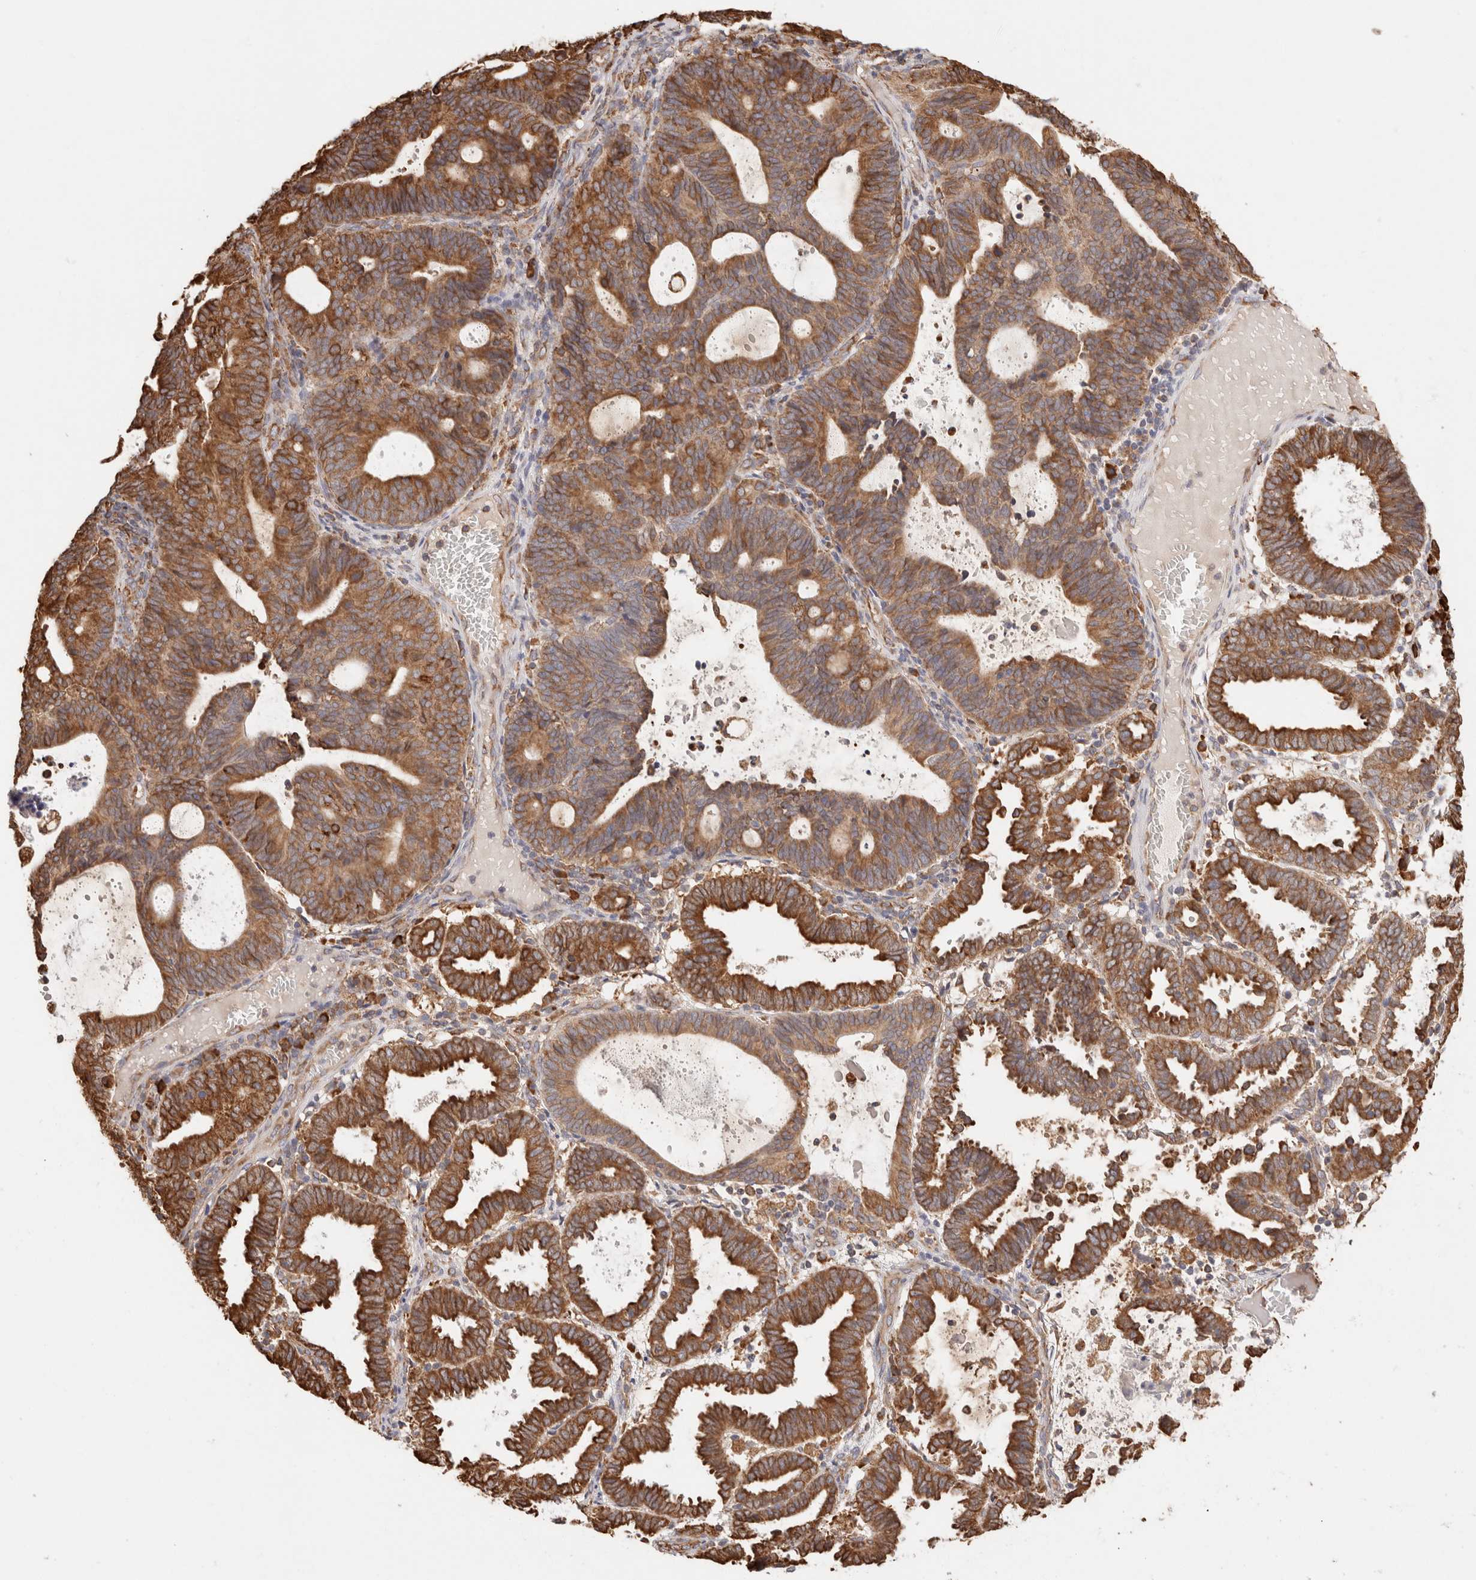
{"staining": {"intensity": "strong", "quantity": ">75%", "location": "cytoplasmic/membranous"}, "tissue": "endometrial cancer", "cell_type": "Tumor cells", "image_type": "cancer", "snomed": [{"axis": "morphology", "description": "Adenocarcinoma, NOS"}, {"axis": "topography", "description": "Uterus"}], "caption": "There is high levels of strong cytoplasmic/membranous staining in tumor cells of endometrial adenocarcinoma, as demonstrated by immunohistochemical staining (brown color).", "gene": "FER", "patient": {"sex": "female", "age": 83}}